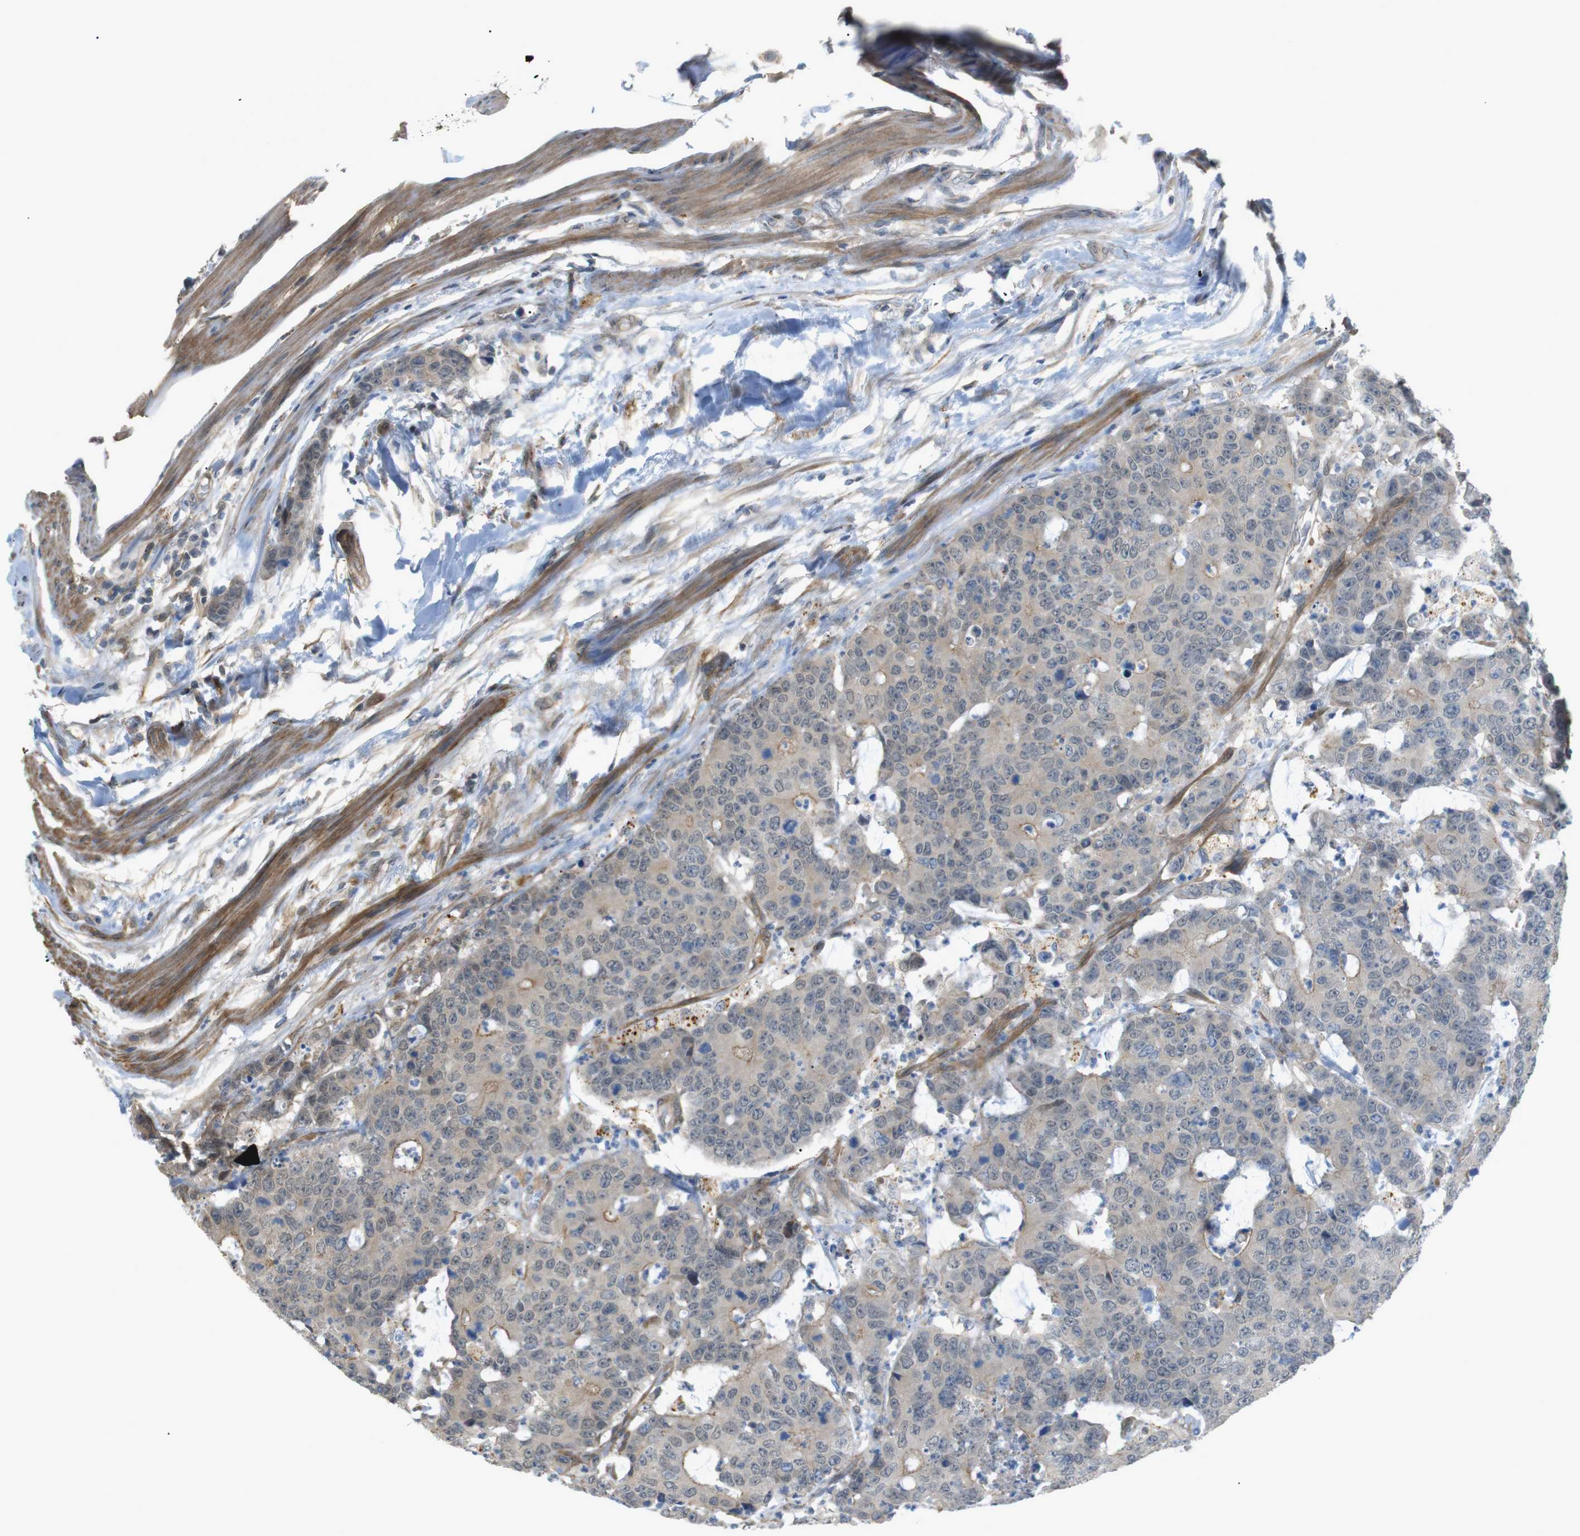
{"staining": {"intensity": "weak", "quantity": ">75%", "location": "cytoplasmic/membranous"}, "tissue": "colorectal cancer", "cell_type": "Tumor cells", "image_type": "cancer", "snomed": [{"axis": "morphology", "description": "Adenocarcinoma, NOS"}, {"axis": "topography", "description": "Colon"}], "caption": "Tumor cells display low levels of weak cytoplasmic/membranous staining in approximately >75% of cells in colorectal cancer. (DAB (3,3'-diaminobenzidine) IHC, brown staining for protein, blue staining for nuclei).", "gene": "KANK2", "patient": {"sex": "female", "age": 86}}